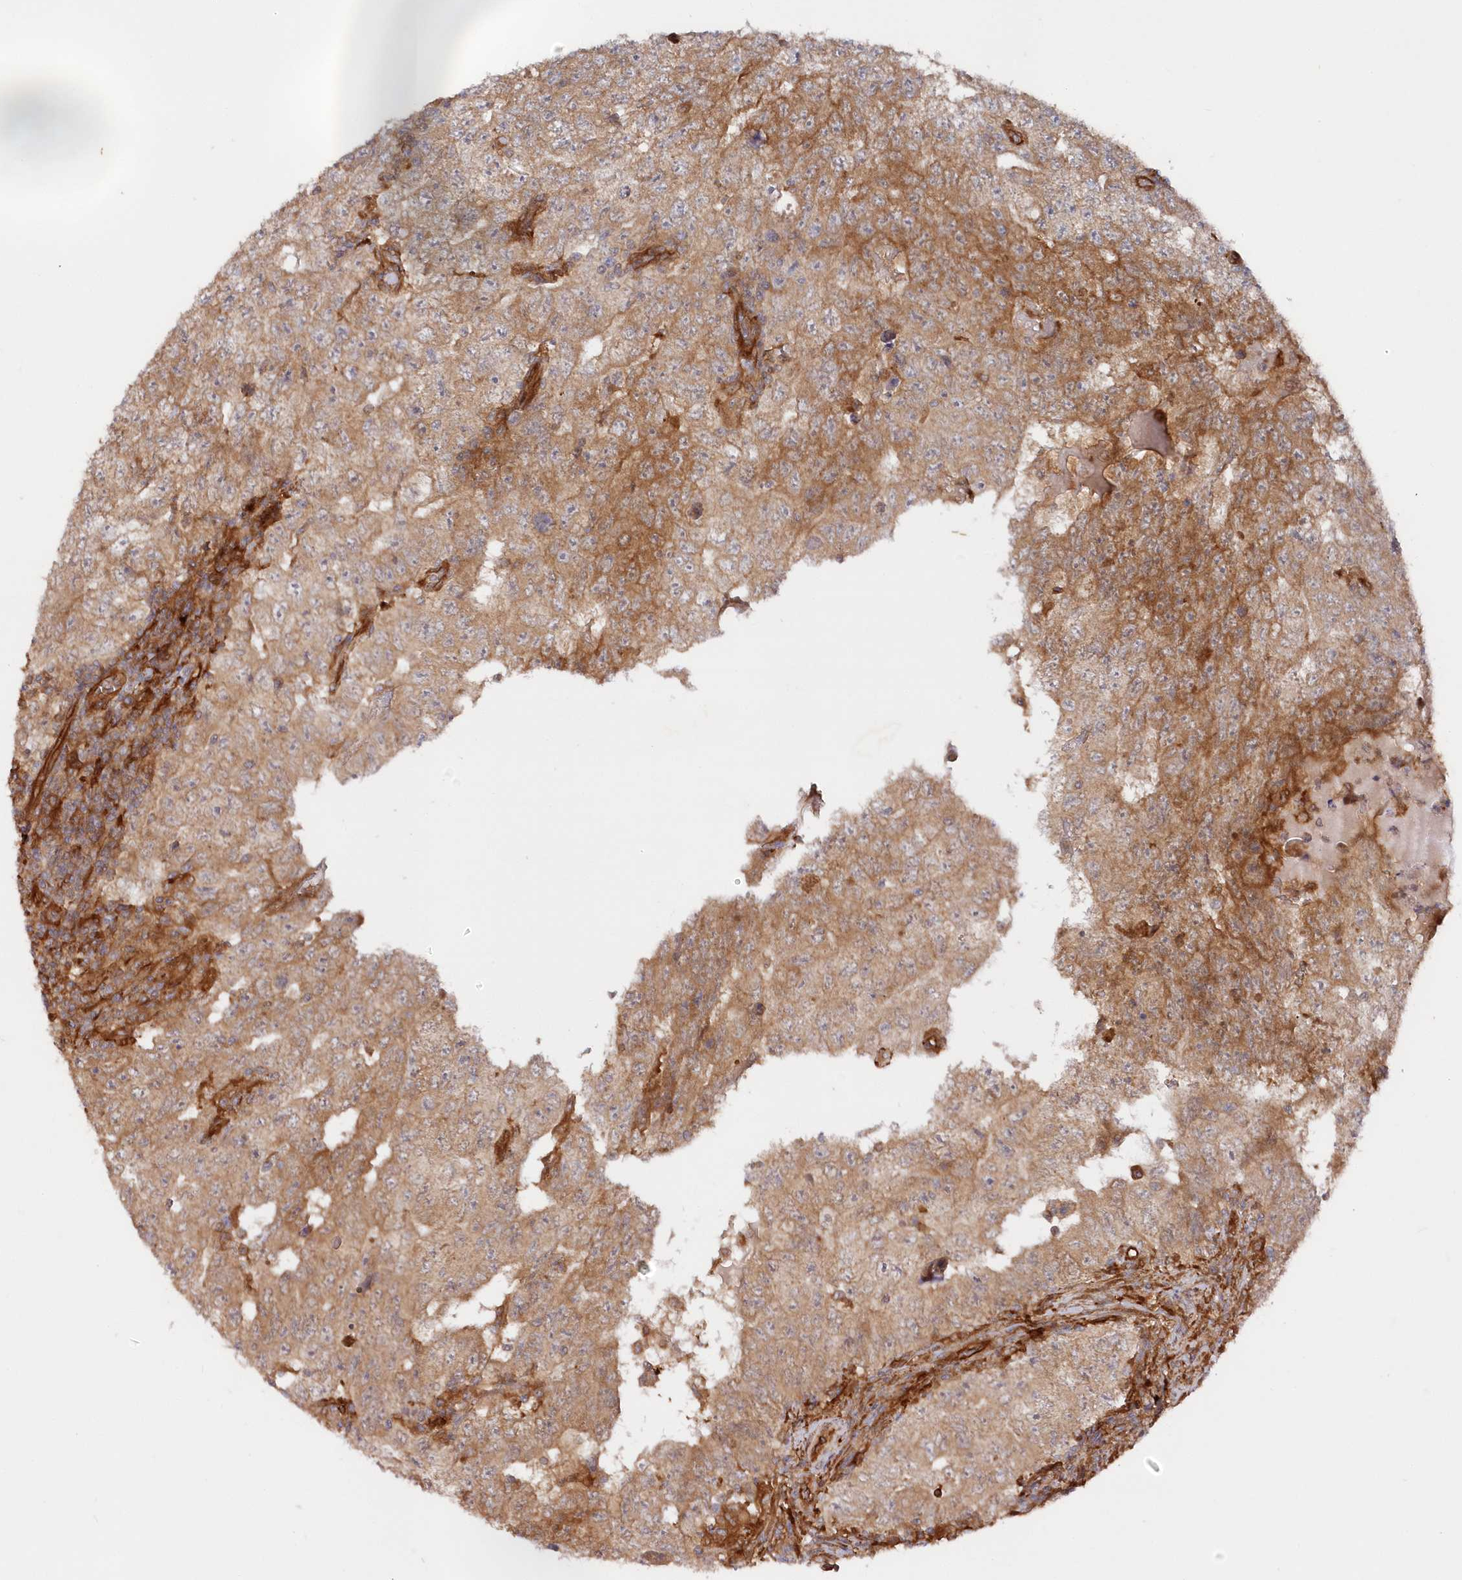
{"staining": {"intensity": "moderate", "quantity": ">75%", "location": "cytoplasmic/membranous"}, "tissue": "testis cancer", "cell_type": "Tumor cells", "image_type": "cancer", "snomed": [{"axis": "morphology", "description": "Carcinoma, Embryonal, NOS"}, {"axis": "topography", "description": "Testis"}], "caption": "The photomicrograph reveals a brown stain indicating the presence of a protein in the cytoplasmic/membranous of tumor cells in testis cancer.", "gene": "GBE1", "patient": {"sex": "male", "age": 26}}